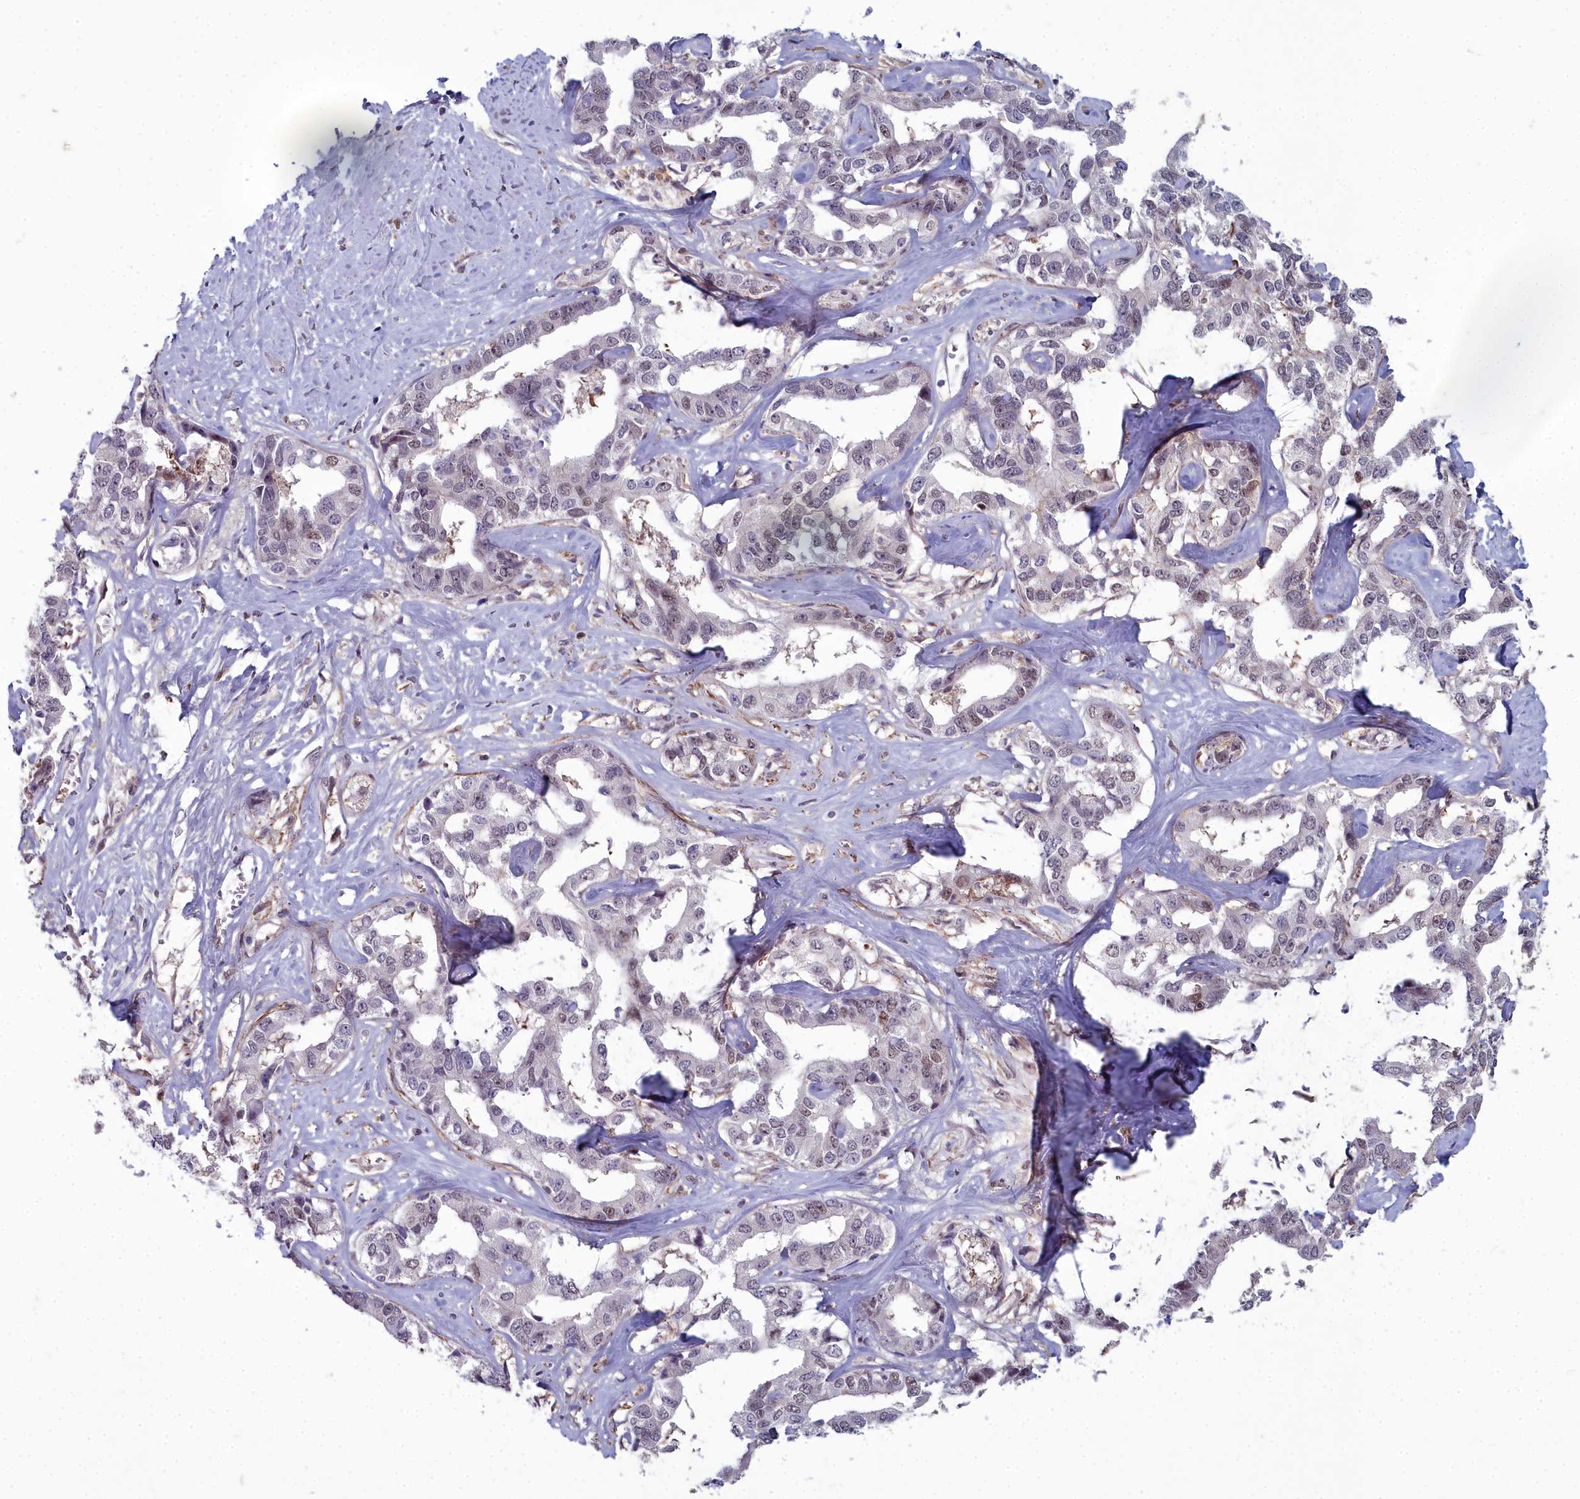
{"staining": {"intensity": "weak", "quantity": "<25%", "location": "nuclear"}, "tissue": "liver cancer", "cell_type": "Tumor cells", "image_type": "cancer", "snomed": [{"axis": "morphology", "description": "Cholangiocarcinoma"}, {"axis": "topography", "description": "Liver"}], "caption": "Immunohistochemistry micrograph of neoplastic tissue: human liver cancer (cholangiocarcinoma) stained with DAB demonstrates no significant protein expression in tumor cells.", "gene": "ZNF626", "patient": {"sex": "male", "age": 59}}